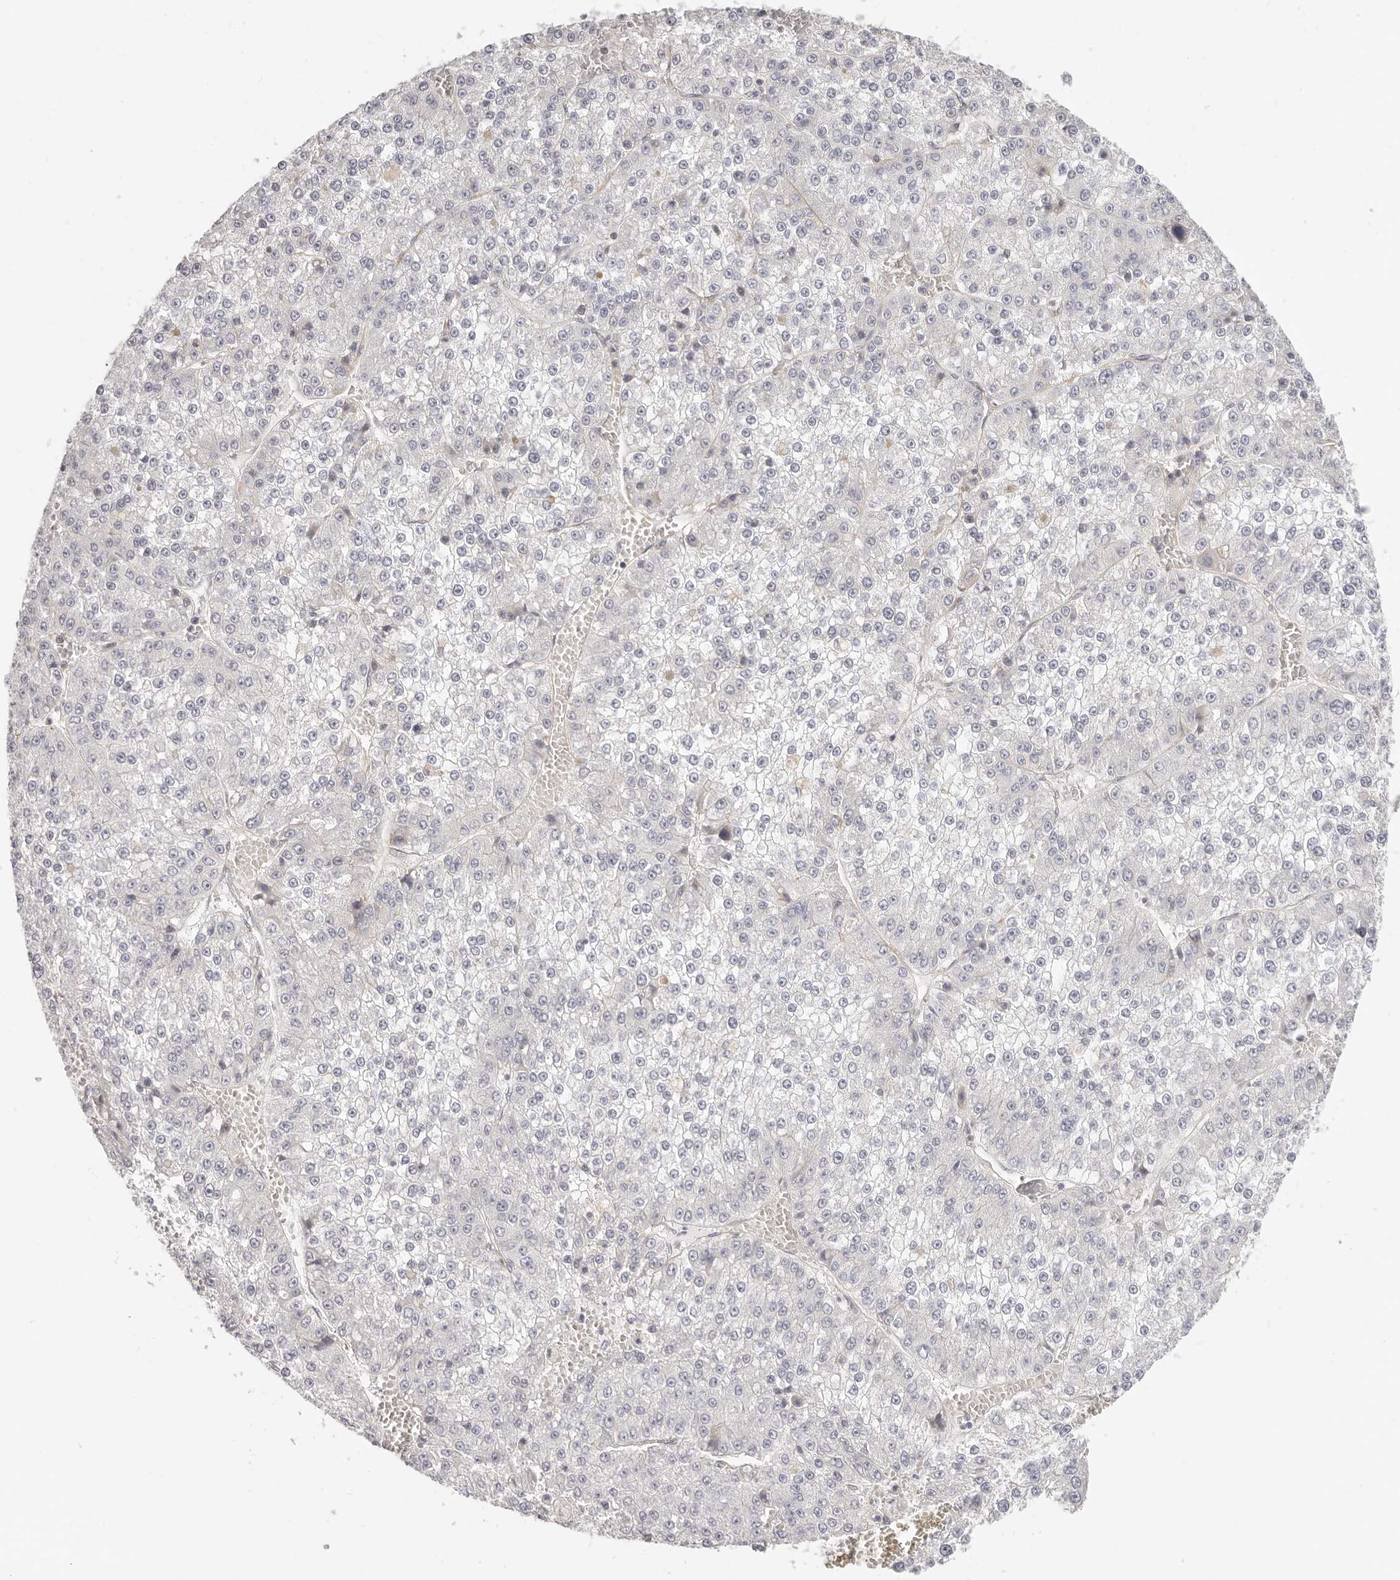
{"staining": {"intensity": "negative", "quantity": "none", "location": "none"}, "tissue": "liver cancer", "cell_type": "Tumor cells", "image_type": "cancer", "snomed": [{"axis": "morphology", "description": "Carcinoma, Hepatocellular, NOS"}, {"axis": "topography", "description": "Liver"}], "caption": "Human liver cancer stained for a protein using IHC shows no expression in tumor cells.", "gene": "DTNBP1", "patient": {"sex": "female", "age": 73}}